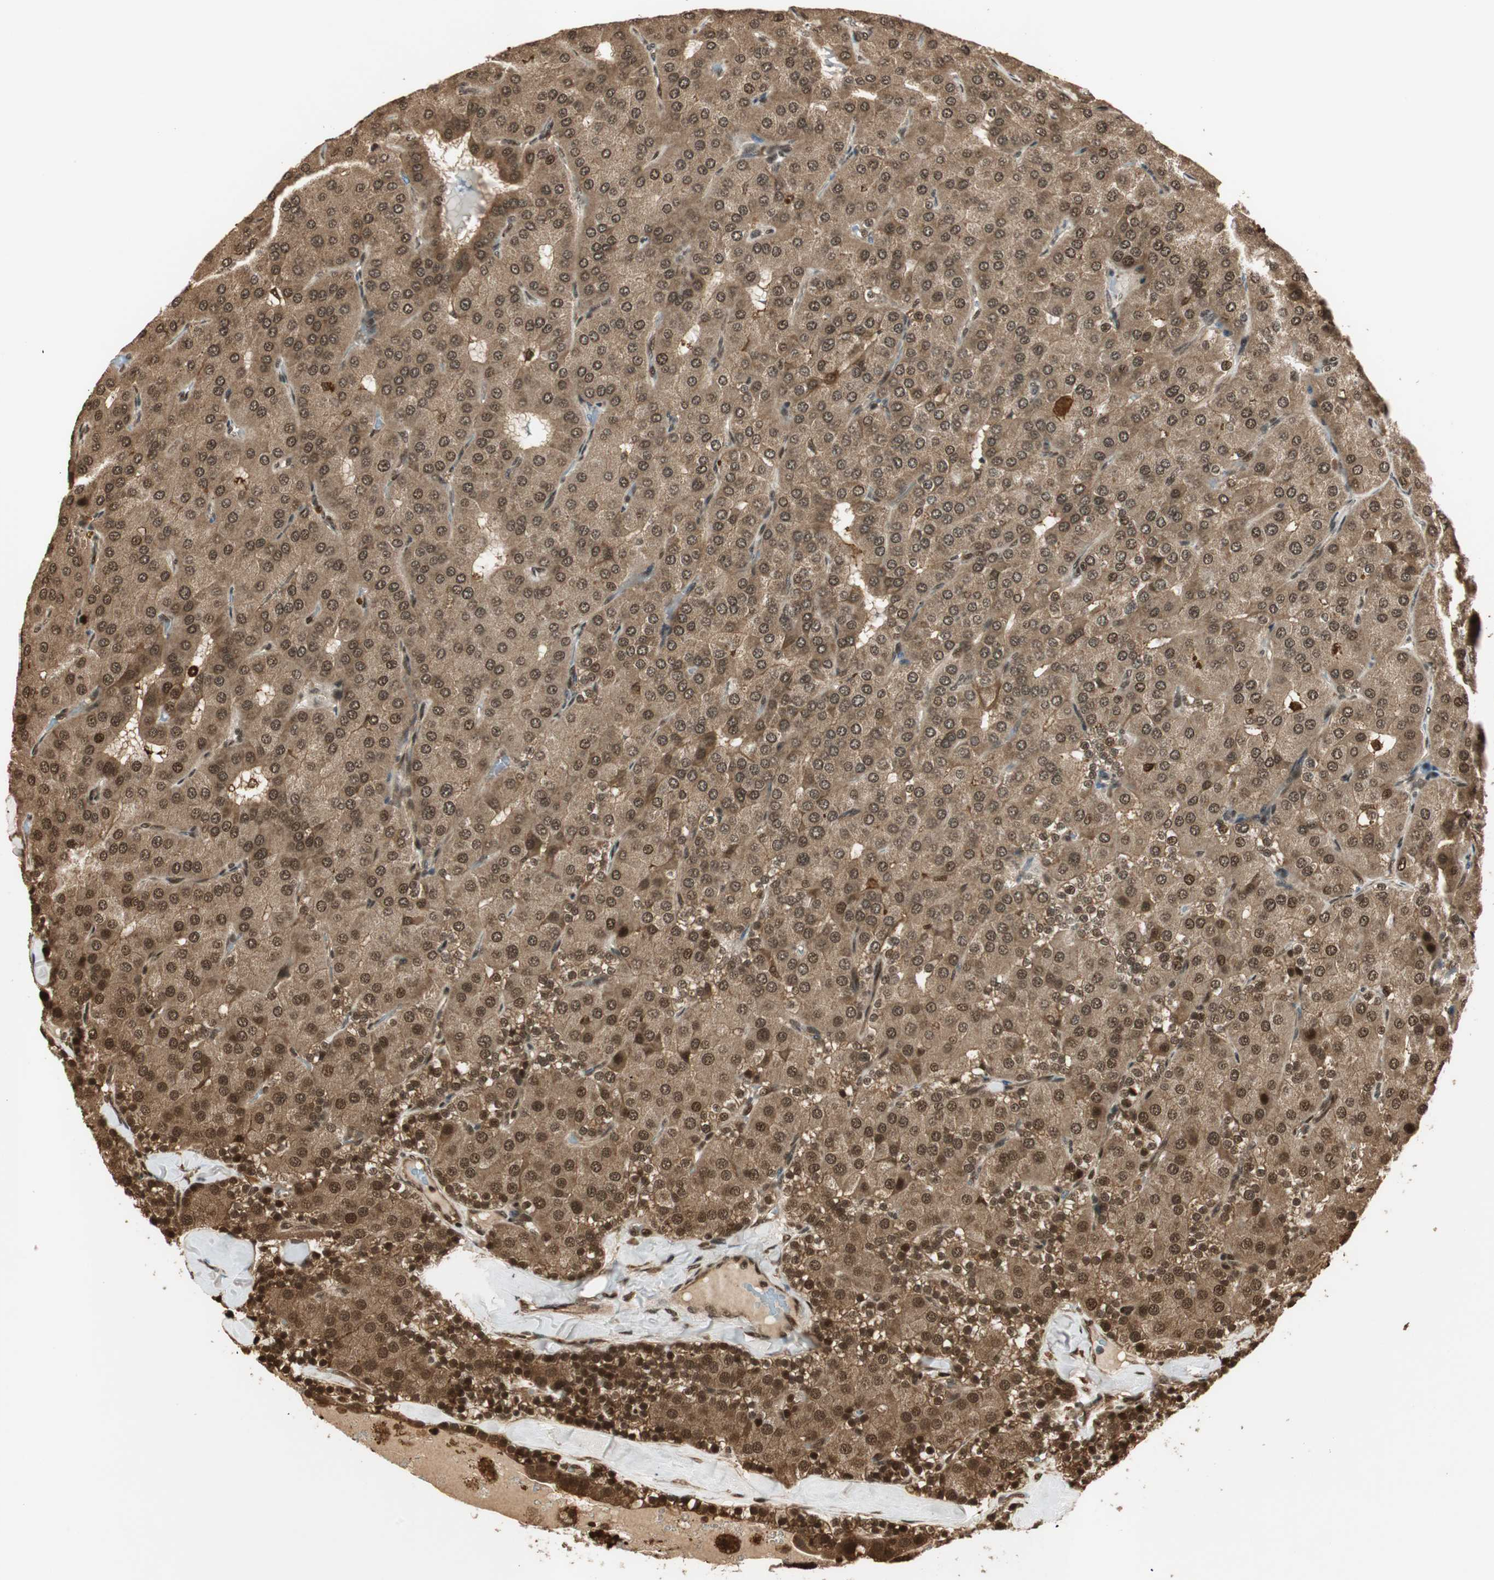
{"staining": {"intensity": "strong", "quantity": ">75%", "location": "cytoplasmic/membranous,nuclear"}, "tissue": "parathyroid gland", "cell_type": "Glandular cells", "image_type": "normal", "snomed": [{"axis": "morphology", "description": "Normal tissue, NOS"}, {"axis": "morphology", "description": "Adenoma, NOS"}, {"axis": "topography", "description": "Parathyroid gland"}], "caption": "Protein expression analysis of normal human parathyroid gland reveals strong cytoplasmic/membranous,nuclear positivity in about >75% of glandular cells. The protein of interest is stained brown, and the nuclei are stained in blue (DAB (3,3'-diaminobenzidine) IHC with brightfield microscopy, high magnification).", "gene": "RPA3", "patient": {"sex": "female", "age": 86}}